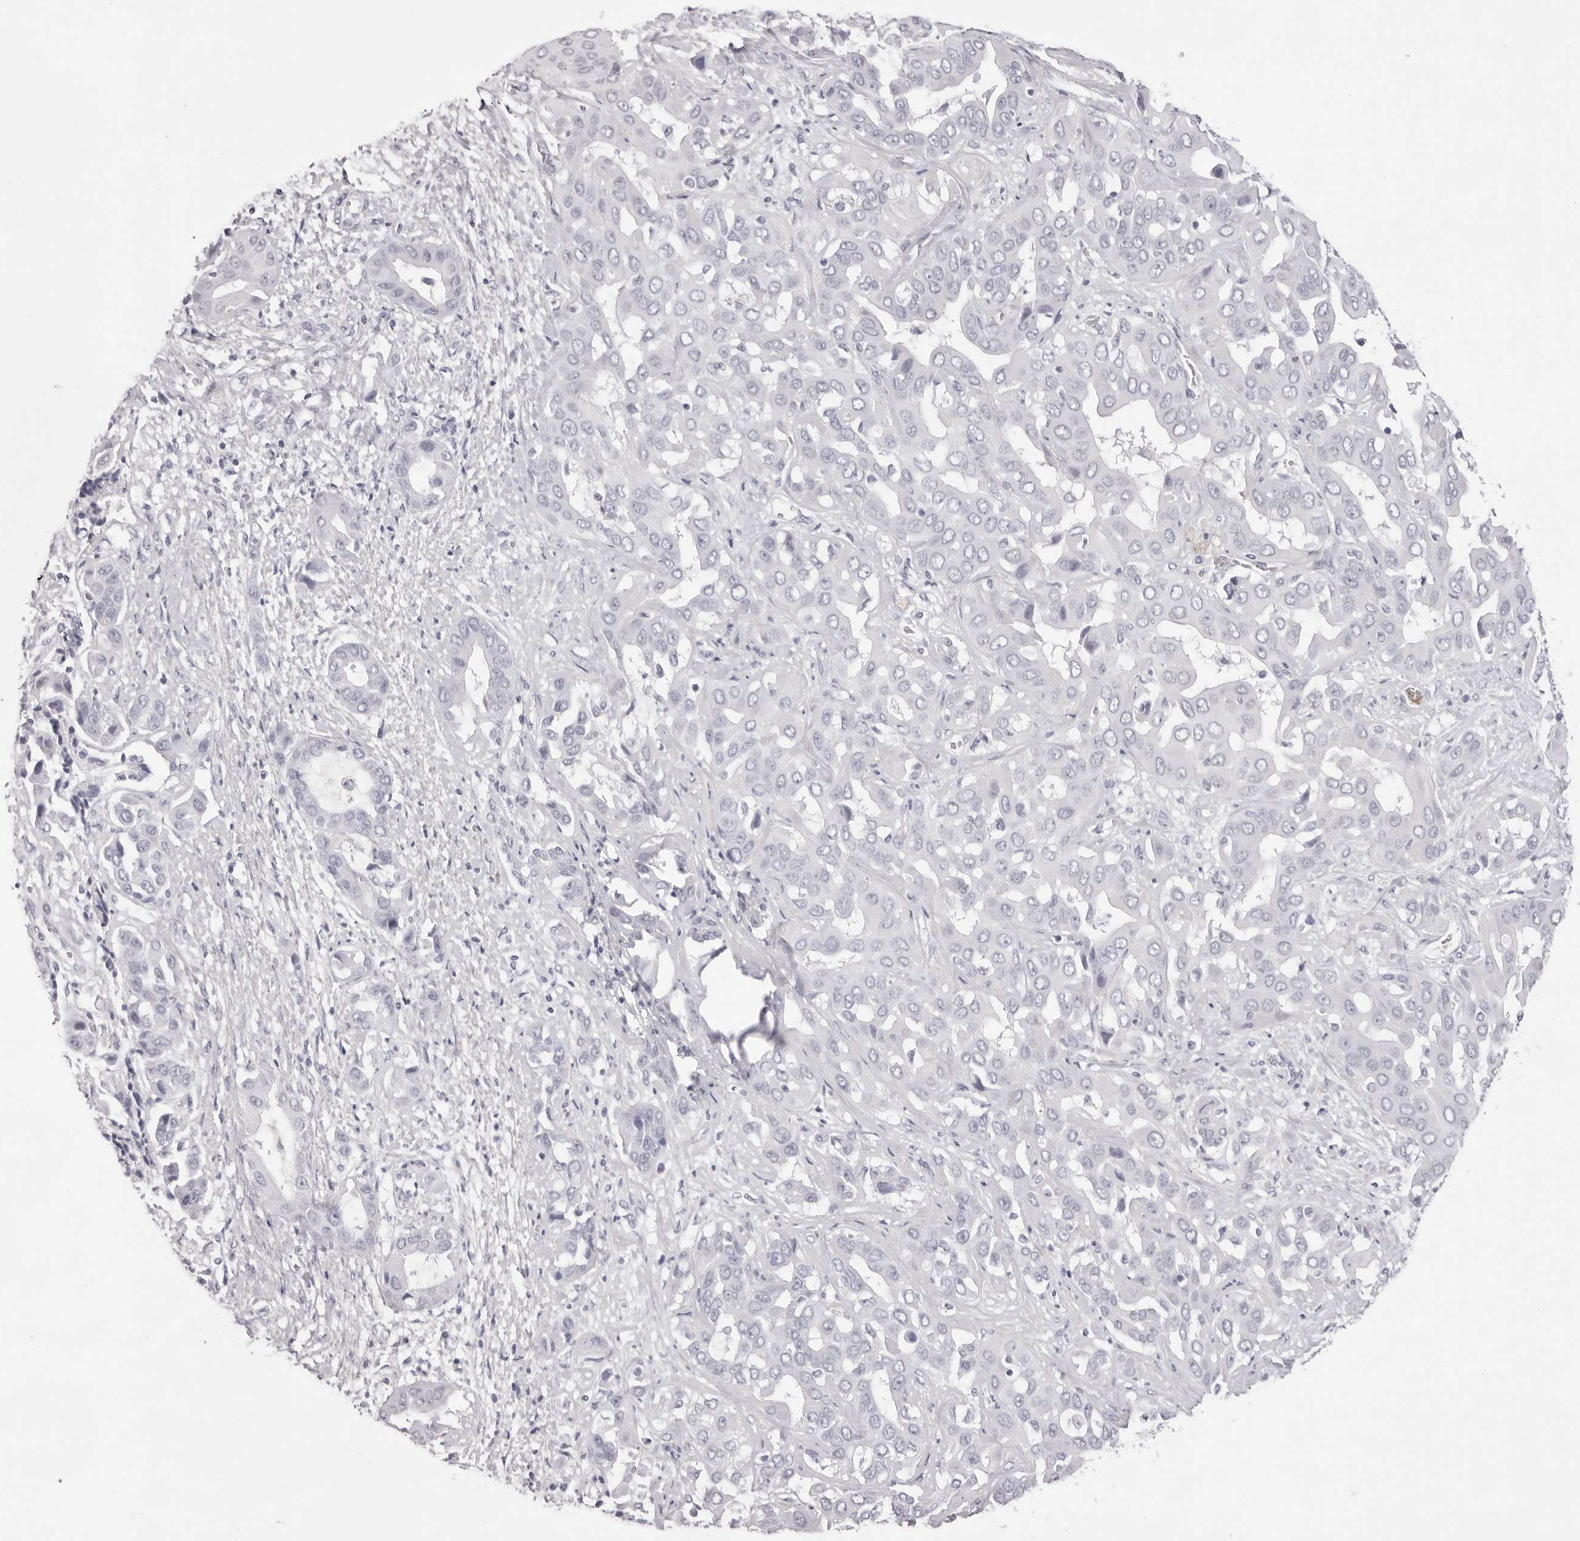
{"staining": {"intensity": "negative", "quantity": "none", "location": "none"}, "tissue": "liver cancer", "cell_type": "Tumor cells", "image_type": "cancer", "snomed": [{"axis": "morphology", "description": "Cholangiocarcinoma"}, {"axis": "topography", "description": "Liver"}], "caption": "Protein analysis of liver cholangiocarcinoma displays no significant positivity in tumor cells. (DAB IHC, high magnification).", "gene": "SPTA1", "patient": {"sex": "female", "age": 52}}